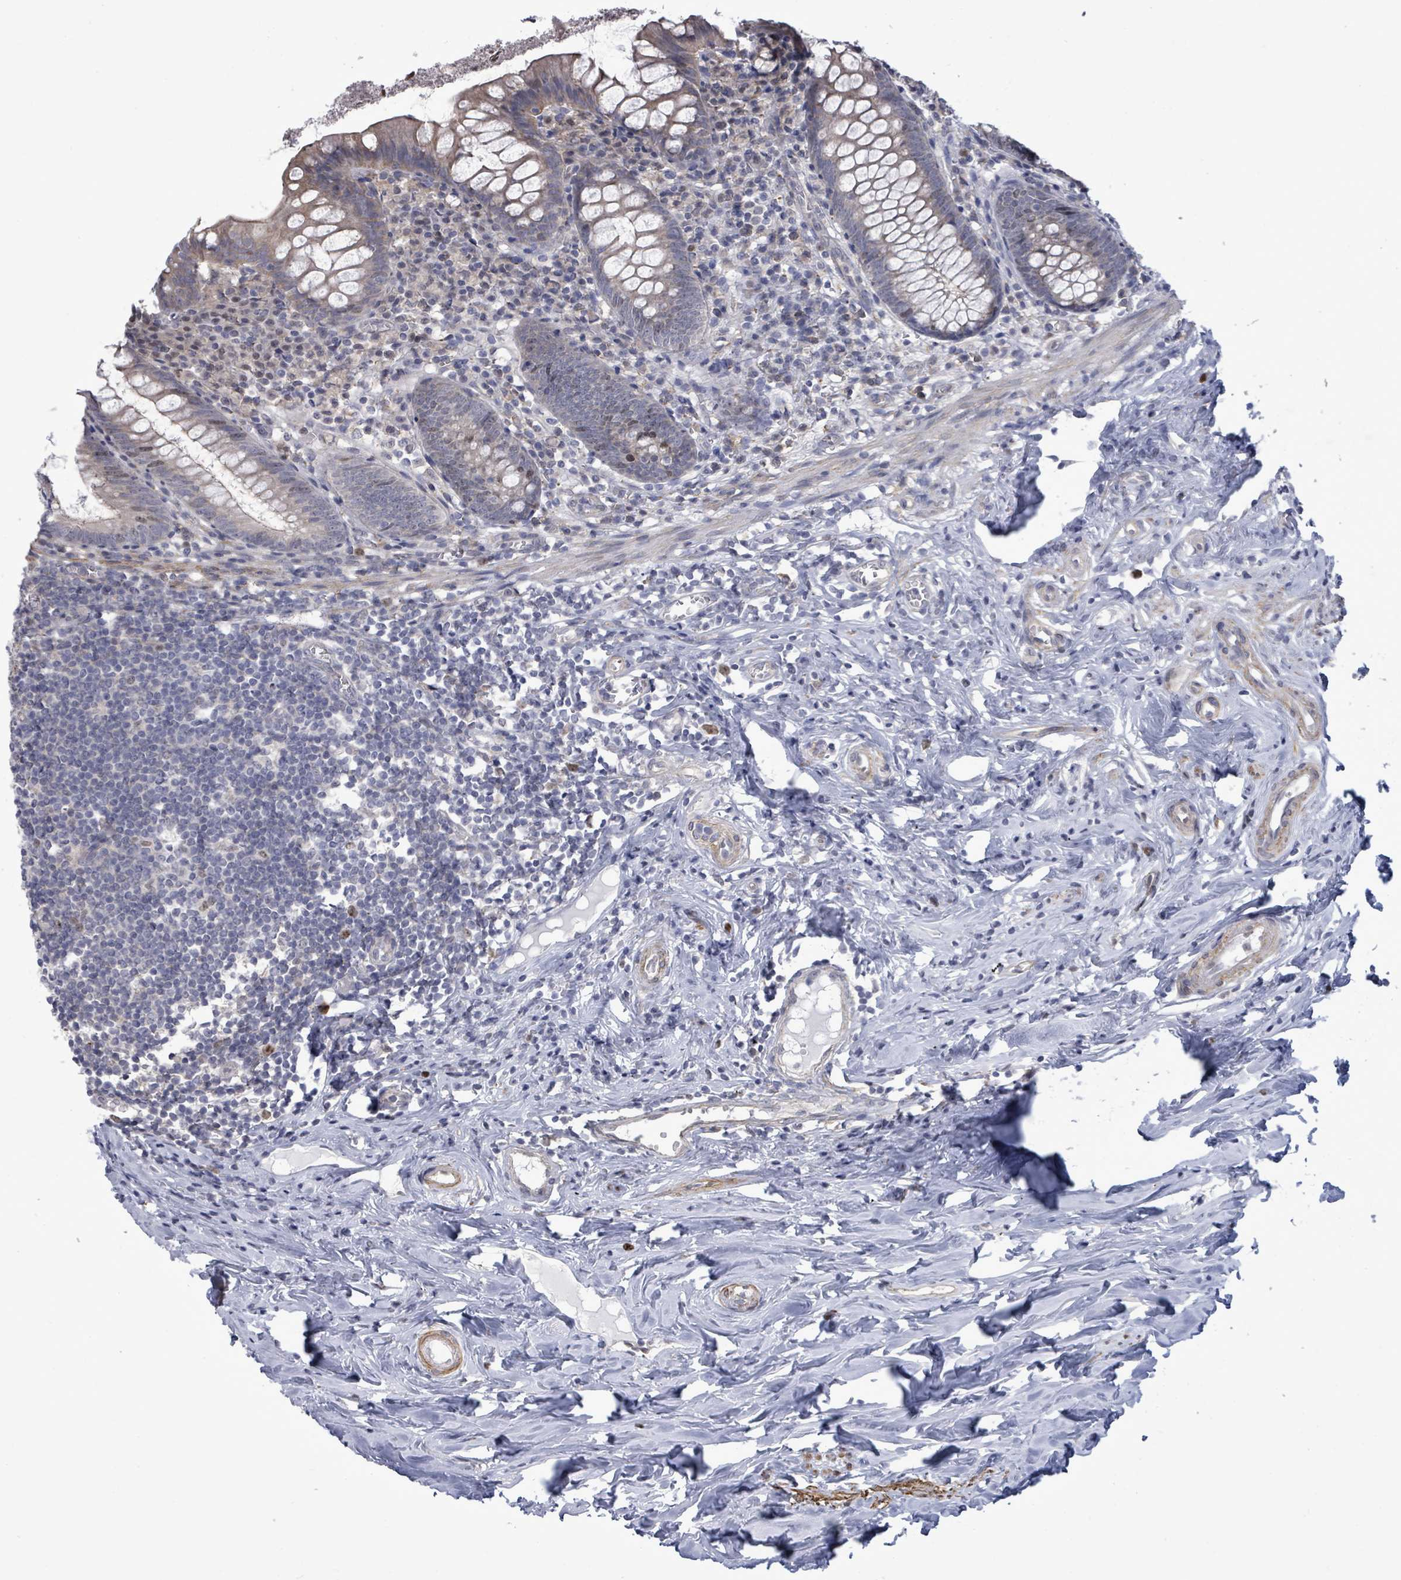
{"staining": {"intensity": "weak", "quantity": "<25%", "location": "nuclear"}, "tissue": "appendix", "cell_type": "Glandular cells", "image_type": "normal", "snomed": [{"axis": "morphology", "description": "Normal tissue, NOS"}, {"axis": "topography", "description": "Appendix"}], "caption": "Human appendix stained for a protein using immunohistochemistry (IHC) exhibits no positivity in glandular cells.", "gene": "PAPSS1", "patient": {"sex": "female", "age": 51}}